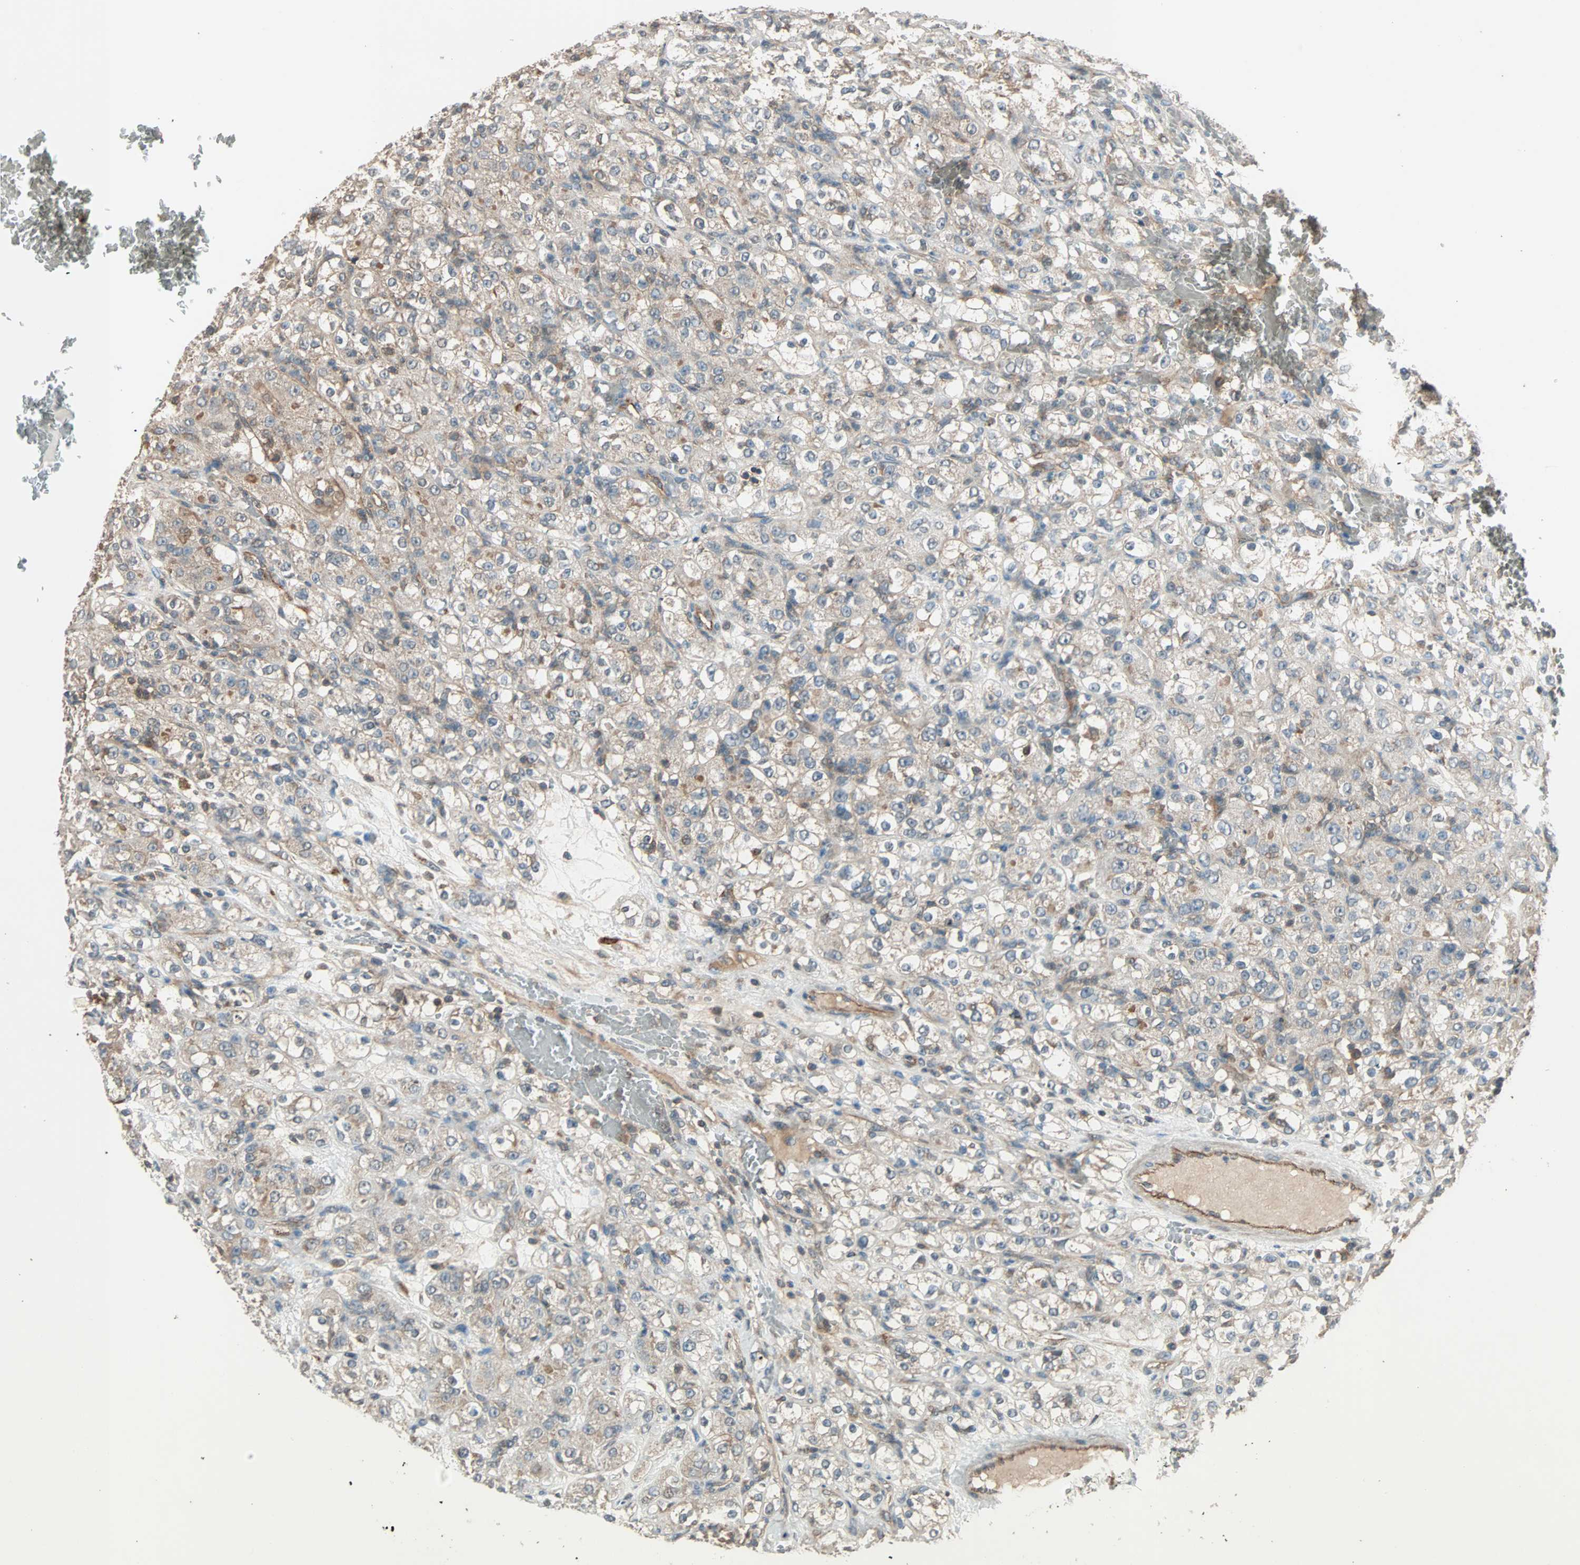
{"staining": {"intensity": "weak", "quantity": "25%-75%", "location": "cytoplasmic/membranous"}, "tissue": "renal cancer", "cell_type": "Tumor cells", "image_type": "cancer", "snomed": [{"axis": "morphology", "description": "Normal tissue, NOS"}, {"axis": "morphology", "description": "Adenocarcinoma, NOS"}, {"axis": "topography", "description": "Kidney"}], "caption": "Protein expression analysis of adenocarcinoma (renal) demonstrates weak cytoplasmic/membranous positivity in about 25%-75% of tumor cells. (DAB IHC with brightfield microscopy, high magnification).", "gene": "MAP3K21", "patient": {"sex": "male", "age": 61}}